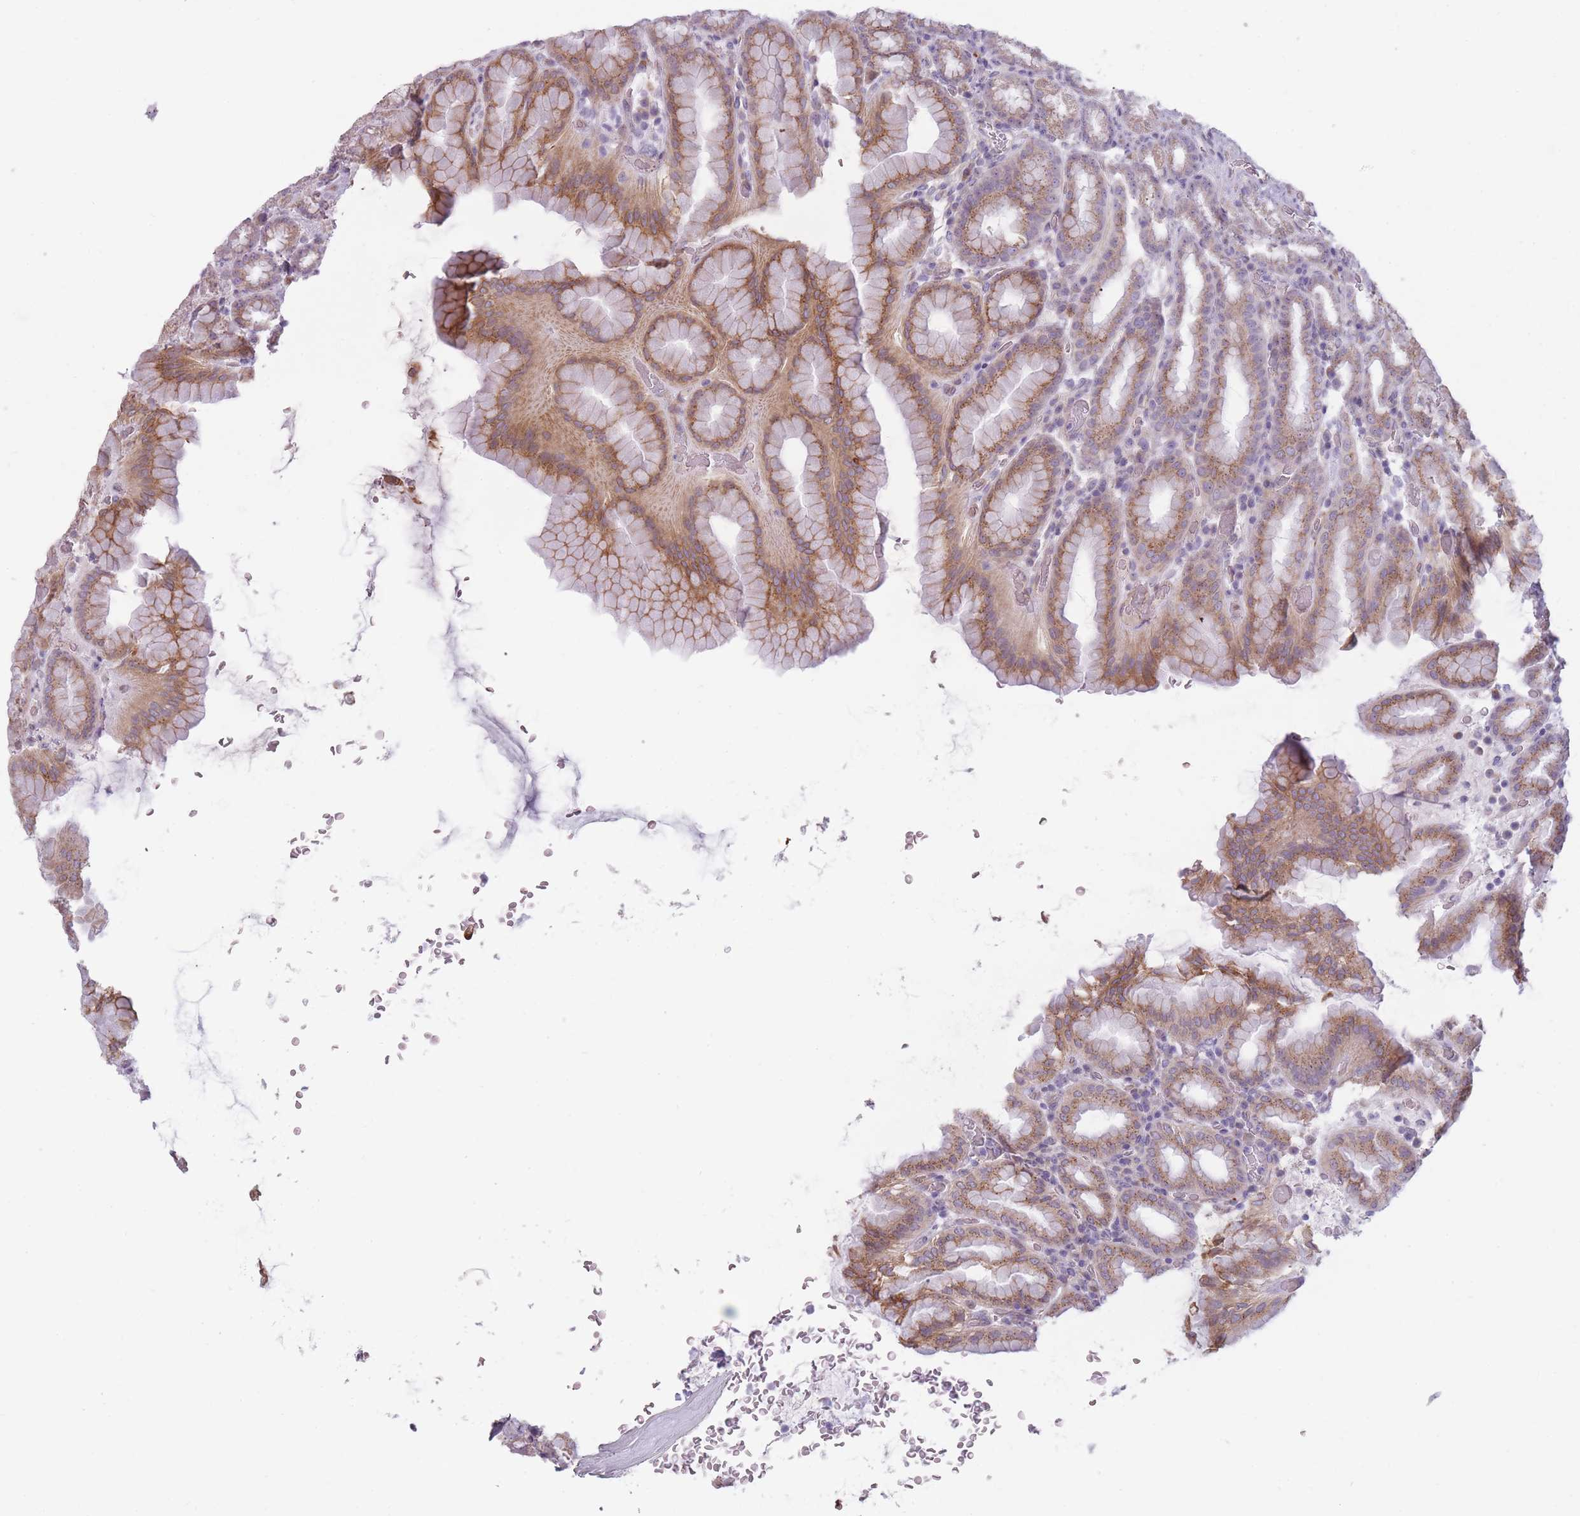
{"staining": {"intensity": "moderate", "quantity": "25%-75%", "location": "cytoplasmic/membranous"}, "tissue": "stomach", "cell_type": "Glandular cells", "image_type": "normal", "snomed": [{"axis": "morphology", "description": "Normal tissue, NOS"}, {"axis": "topography", "description": "Stomach, upper"}, {"axis": "topography", "description": "Stomach"}], "caption": "The immunohistochemical stain highlights moderate cytoplasmic/membranous staining in glandular cells of benign stomach. (Stains: DAB (3,3'-diaminobenzidine) in brown, nuclei in blue, Microscopy: brightfield microscopy at high magnification).", "gene": "PGRMC2", "patient": {"sex": "male", "age": 68}}